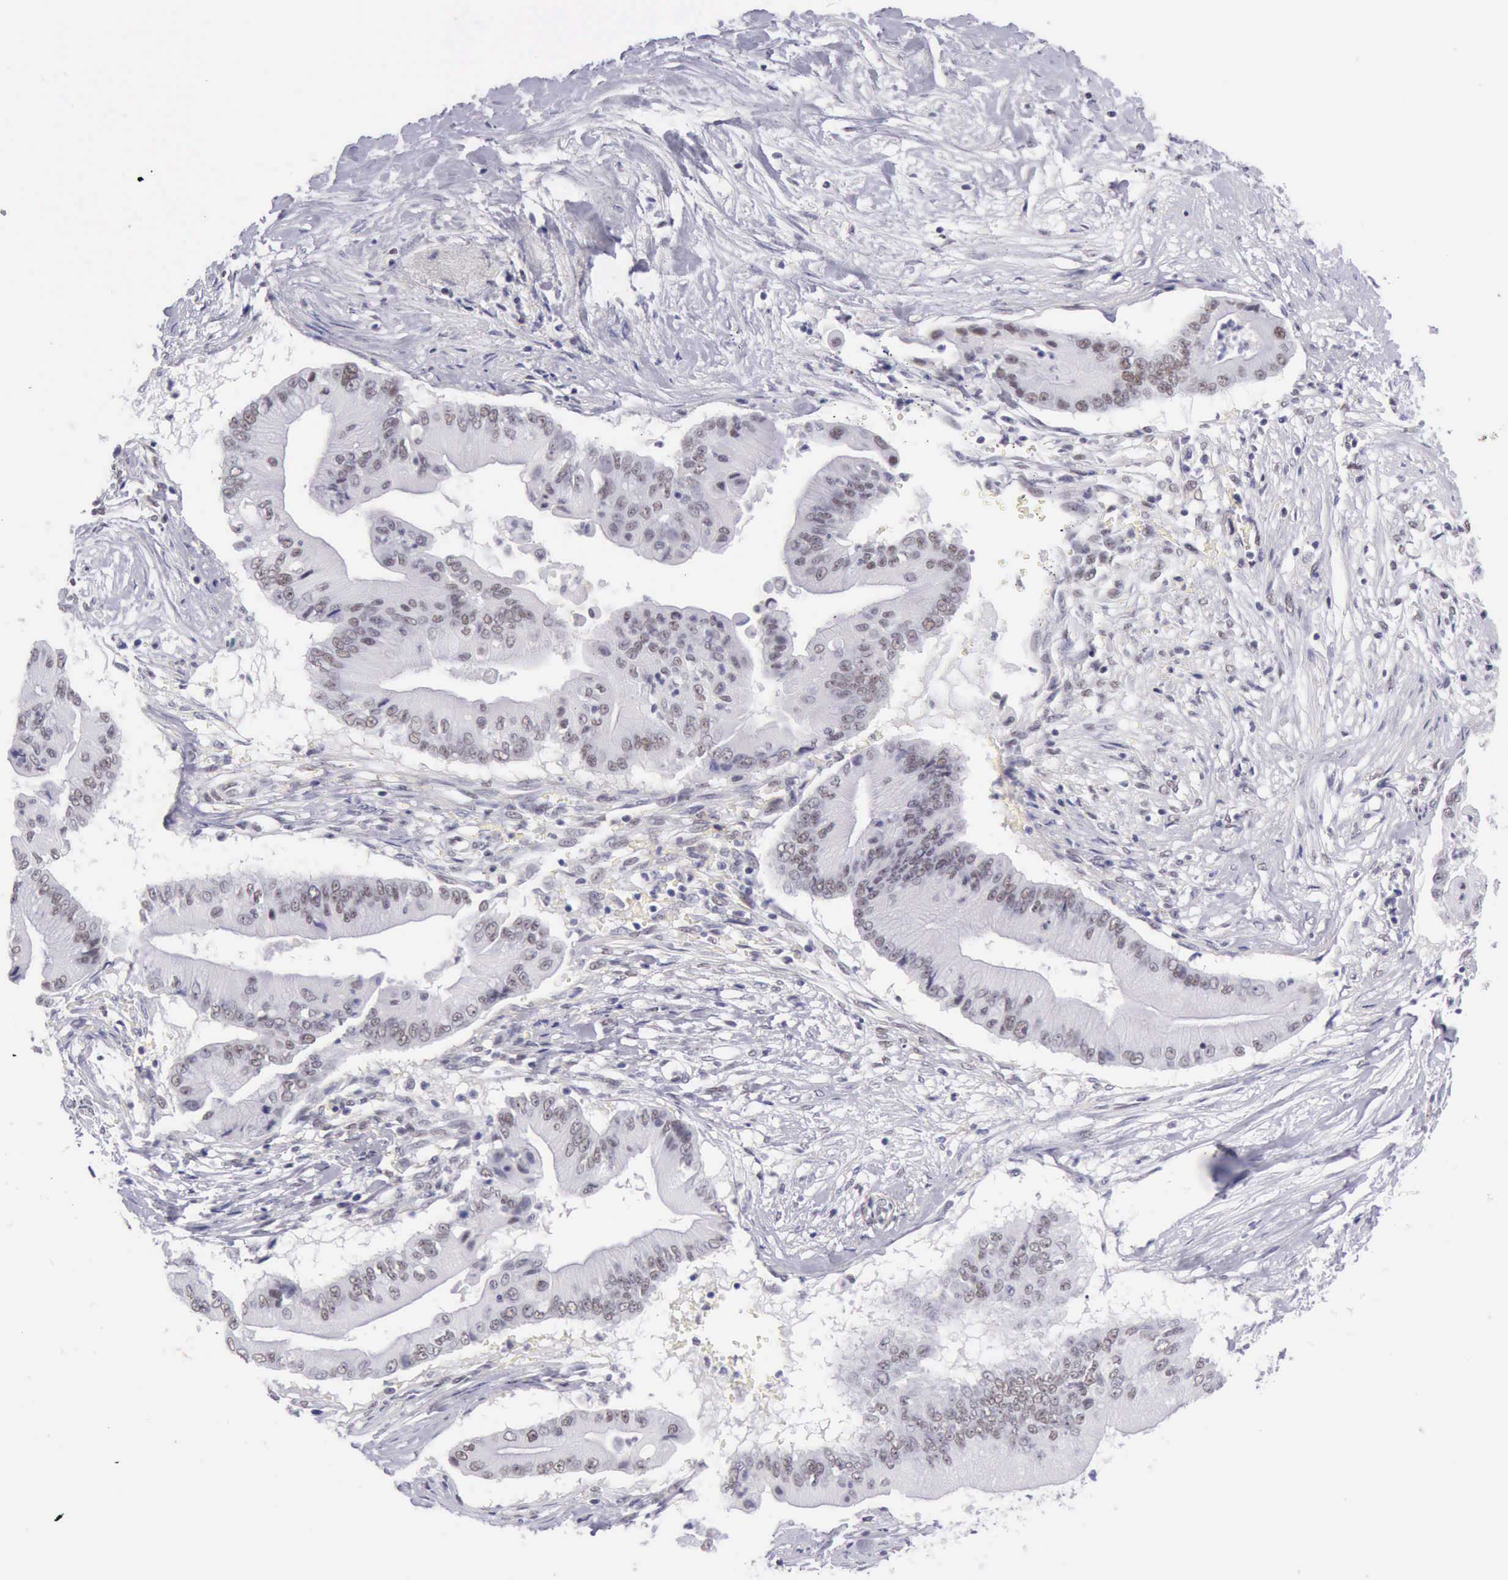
{"staining": {"intensity": "weak", "quantity": "25%-75%", "location": "nuclear"}, "tissue": "pancreatic cancer", "cell_type": "Tumor cells", "image_type": "cancer", "snomed": [{"axis": "morphology", "description": "Adenocarcinoma, NOS"}, {"axis": "topography", "description": "Pancreas"}], "caption": "There is low levels of weak nuclear positivity in tumor cells of adenocarcinoma (pancreatic), as demonstrated by immunohistochemical staining (brown color).", "gene": "EP300", "patient": {"sex": "male", "age": 62}}